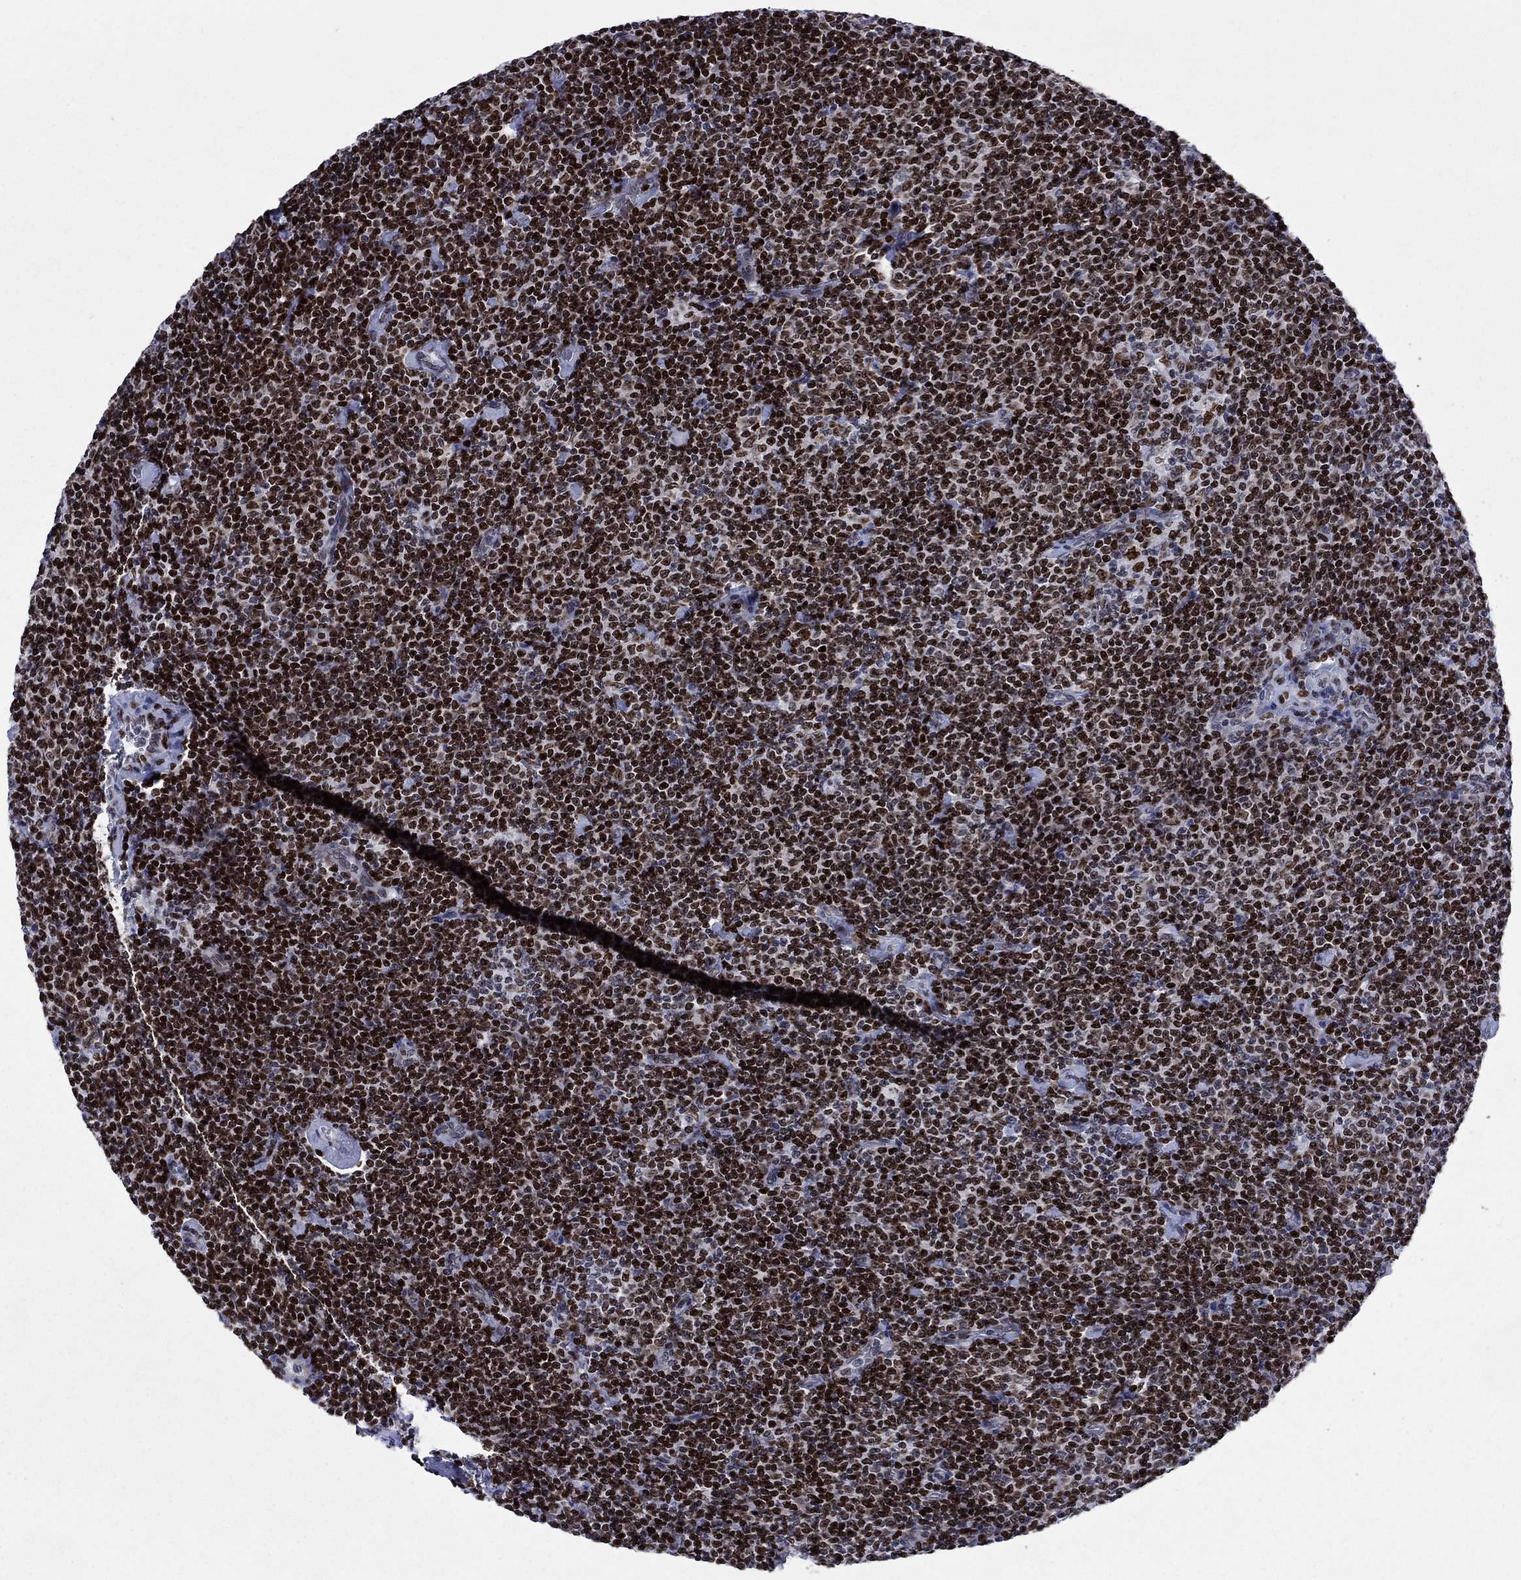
{"staining": {"intensity": "strong", "quantity": ">75%", "location": "nuclear"}, "tissue": "lymphoma", "cell_type": "Tumor cells", "image_type": "cancer", "snomed": [{"axis": "morphology", "description": "Malignant lymphoma, non-Hodgkin's type, Low grade"}, {"axis": "topography", "description": "Lymph node"}], "caption": "A histopathology image of lymphoma stained for a protein demonstrates strong nuclear brown staining in tumor cells.", "gene": "HMGA1", "patient": {"sex": "male", "age": 81}}